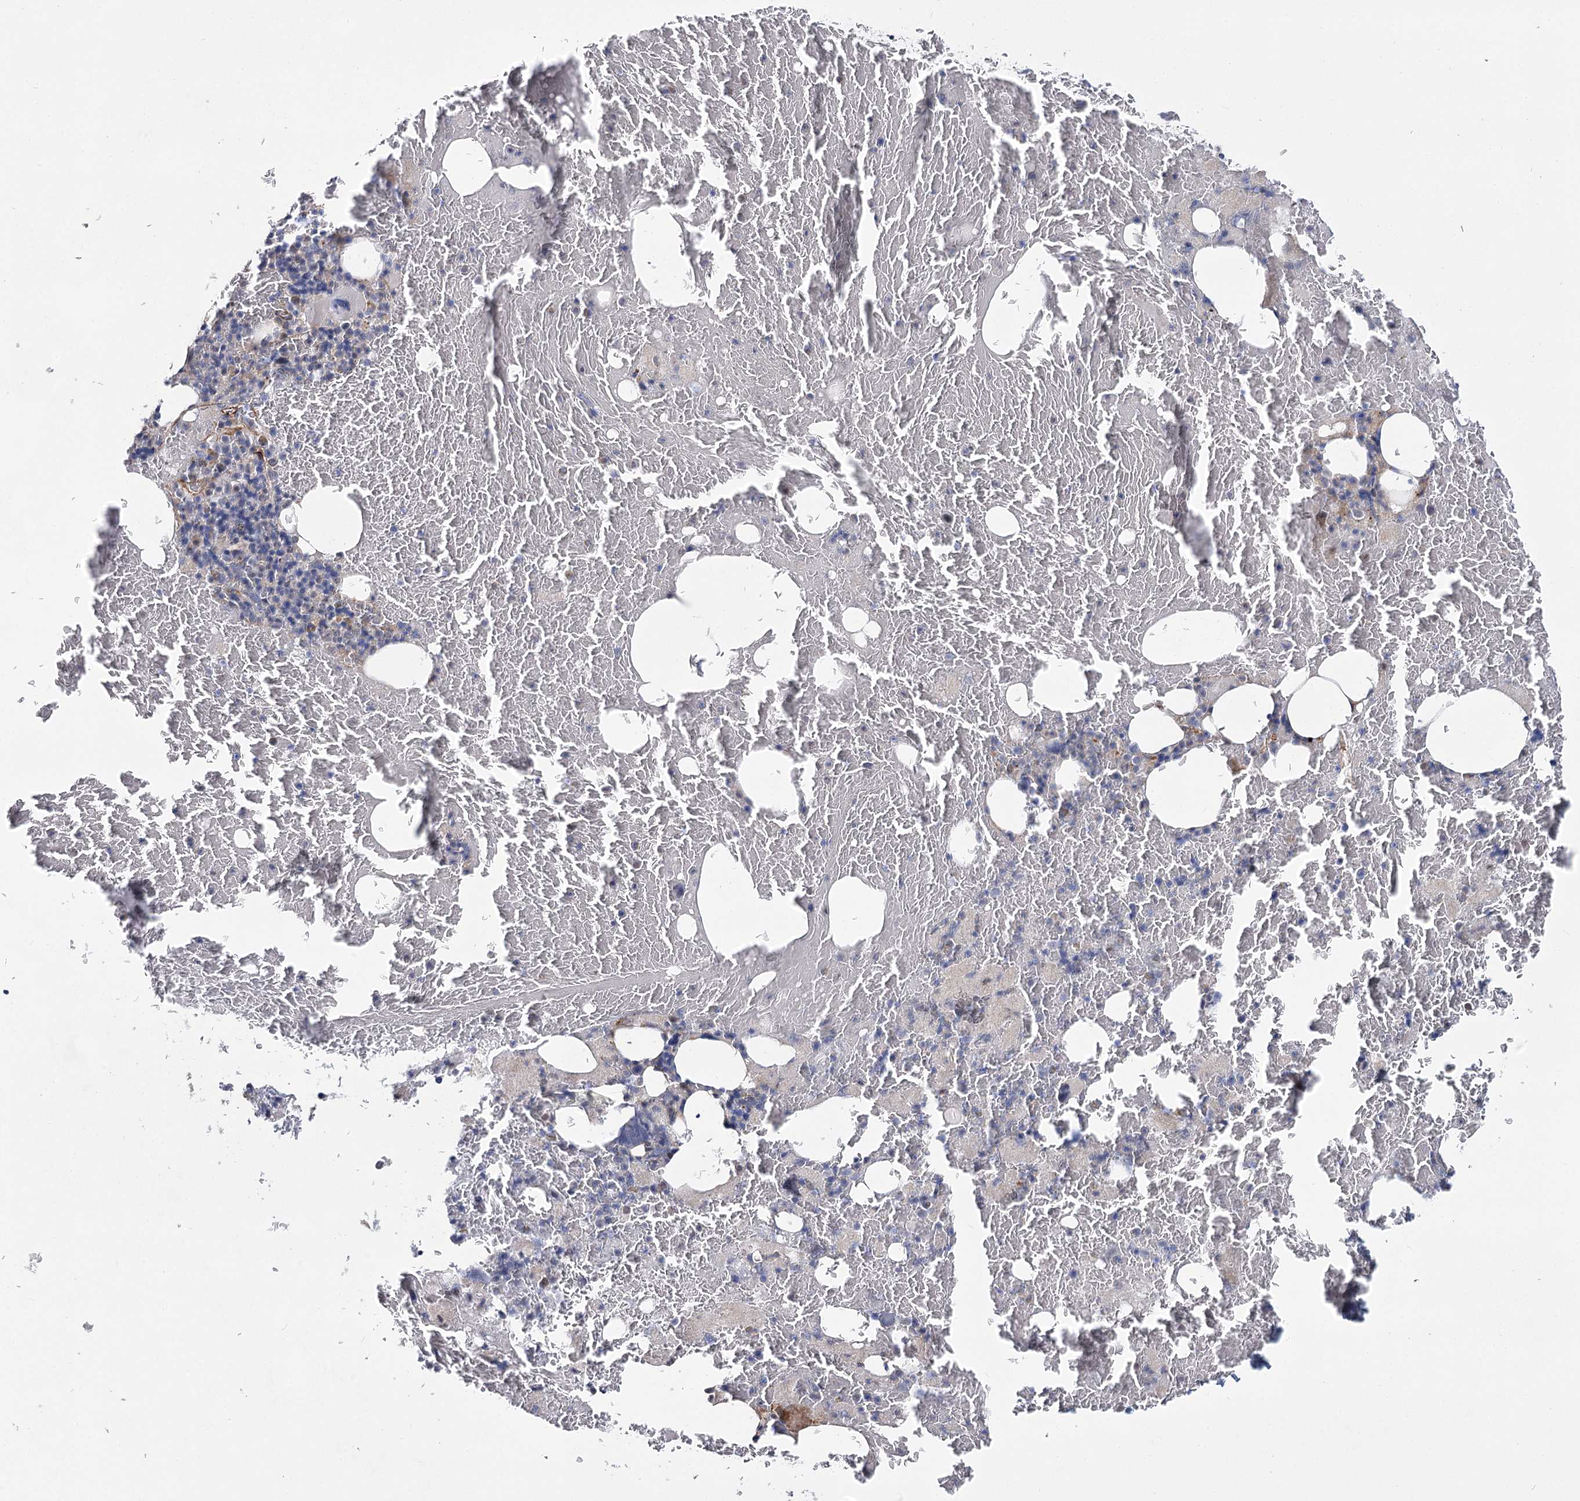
{"staining": {"intensity": "negative", "quantity": "none", "location": "none"}, "tissue": "bone marrow", "cell_type": "Hematopoietic cells", "image_type": "normal", "snomed": [{"axis": "morphology", "description": "Normal tissue, NOS"}, {"axis": "topography", "description": "Bone marrow"}], "caption": "The micrograph demonstrates no staining of hematopoietic cells in unremarkable bone marrow. (Stains: DAB immunohistochemistry with hematoxylin counter stain, Microscopy: brightfield microscopy at high magnification).", "gene": "ATL2", "patient": {"sex": "male", "age": 79}}